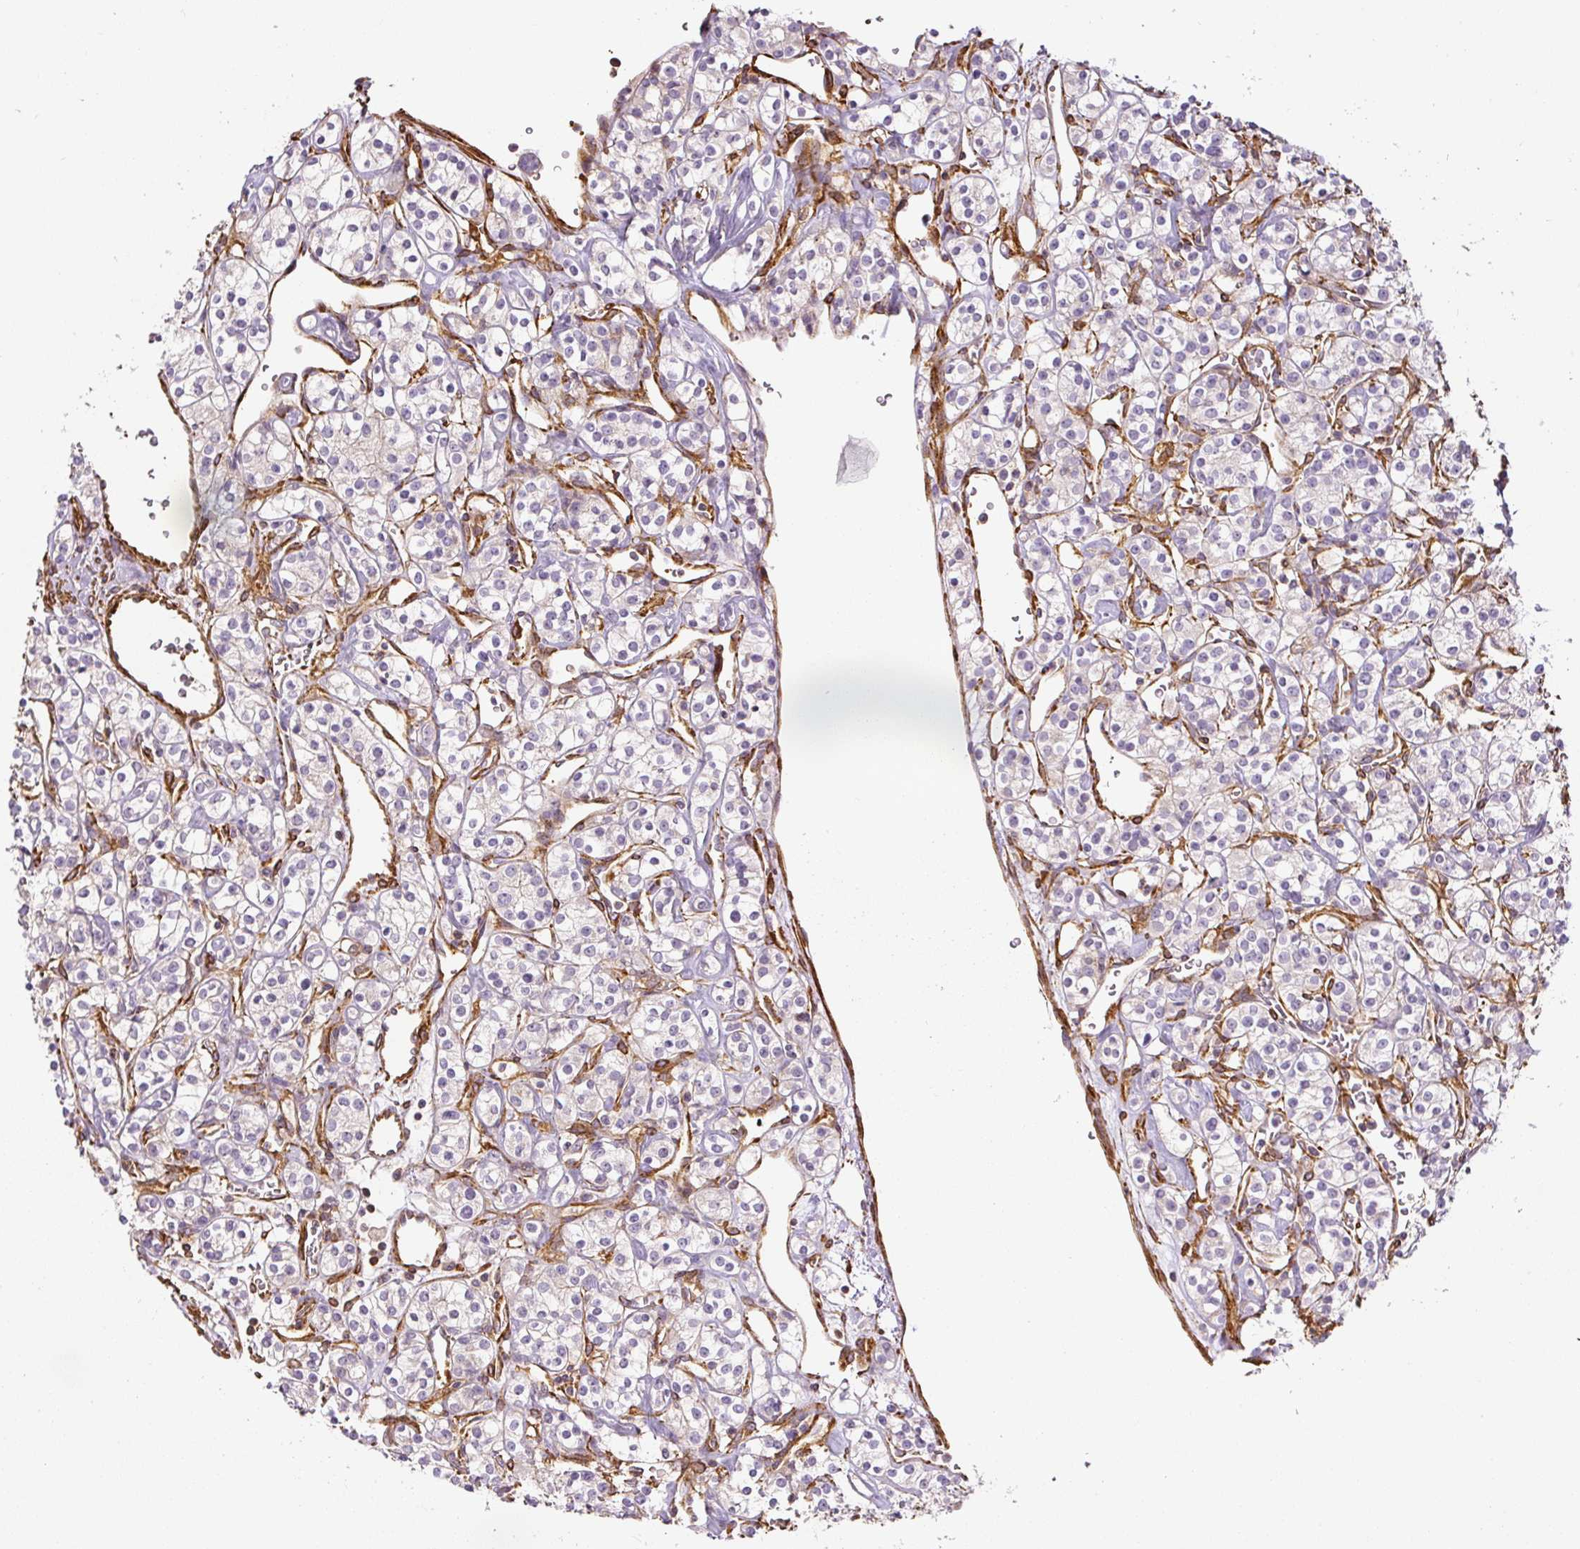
{"staining": {"intensity": "weak", "quantity": "<25%", "location": "cytoplasmic/membranous"}, "tissue": "renal cancer", "cell_type": "Tumor cells", "image_type": "cancer", "snomed": [{"axis": "morphology", "description": "Adenocarcinoma, NOS"}, {"axis": "topography", "description": "Kidney"}], "caption": "IHC image of neoplastic tissue: human renal adenocarcinoma stained with DAB (3,3'-diaminobenzidine) reveals no significant protein expression in tumor cells.", "gene": "MYL12A", "patient": {"sex": "male", "age": 77}}